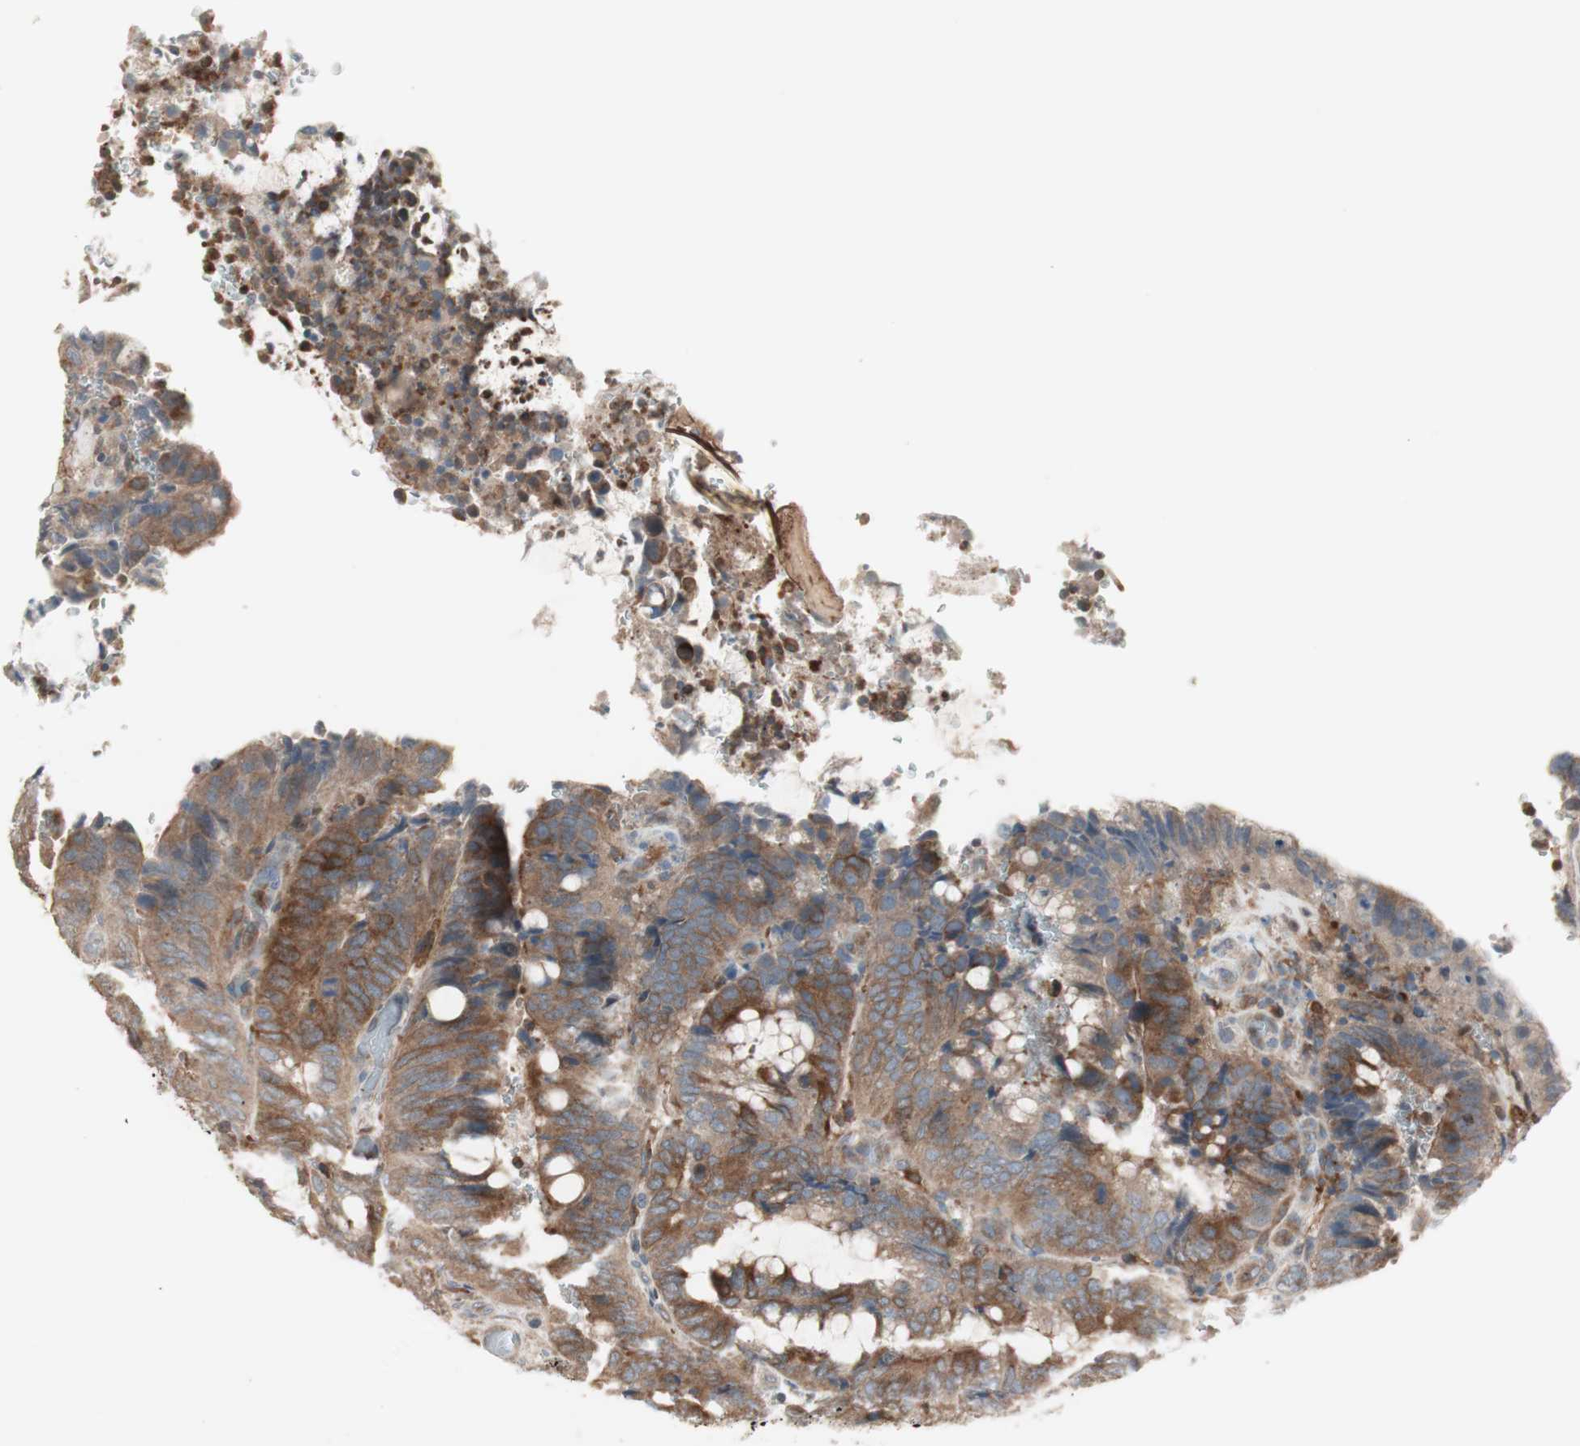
{"staining": {"intensity": "strong", "quantity": ">75%", "location": "cytoplasmic/membranous"}, "tissue": "colorectal cancer", "cell_type": "Tumor cells", "image_type": "cancer", "snomed": [{"axis": "morphology", "description": "Normal tissue, NOS"}, {"axis": "morphology", "description": "Adenocarcinoma, NOS"}, {"axis": "topography", "description": "Rectum"}, {"axis": "topography", "description": "Peripheral nerve tissue"}], "caption": "A histopathology image showing strong cytoplasmic/membranous staining in about >75% of tumor cells in adenocarcinoma (colorectal), as visualized by brown immunohistochemical staining.", "gene": "STAB1", "patient": {"sex": "male", "age": 92}}